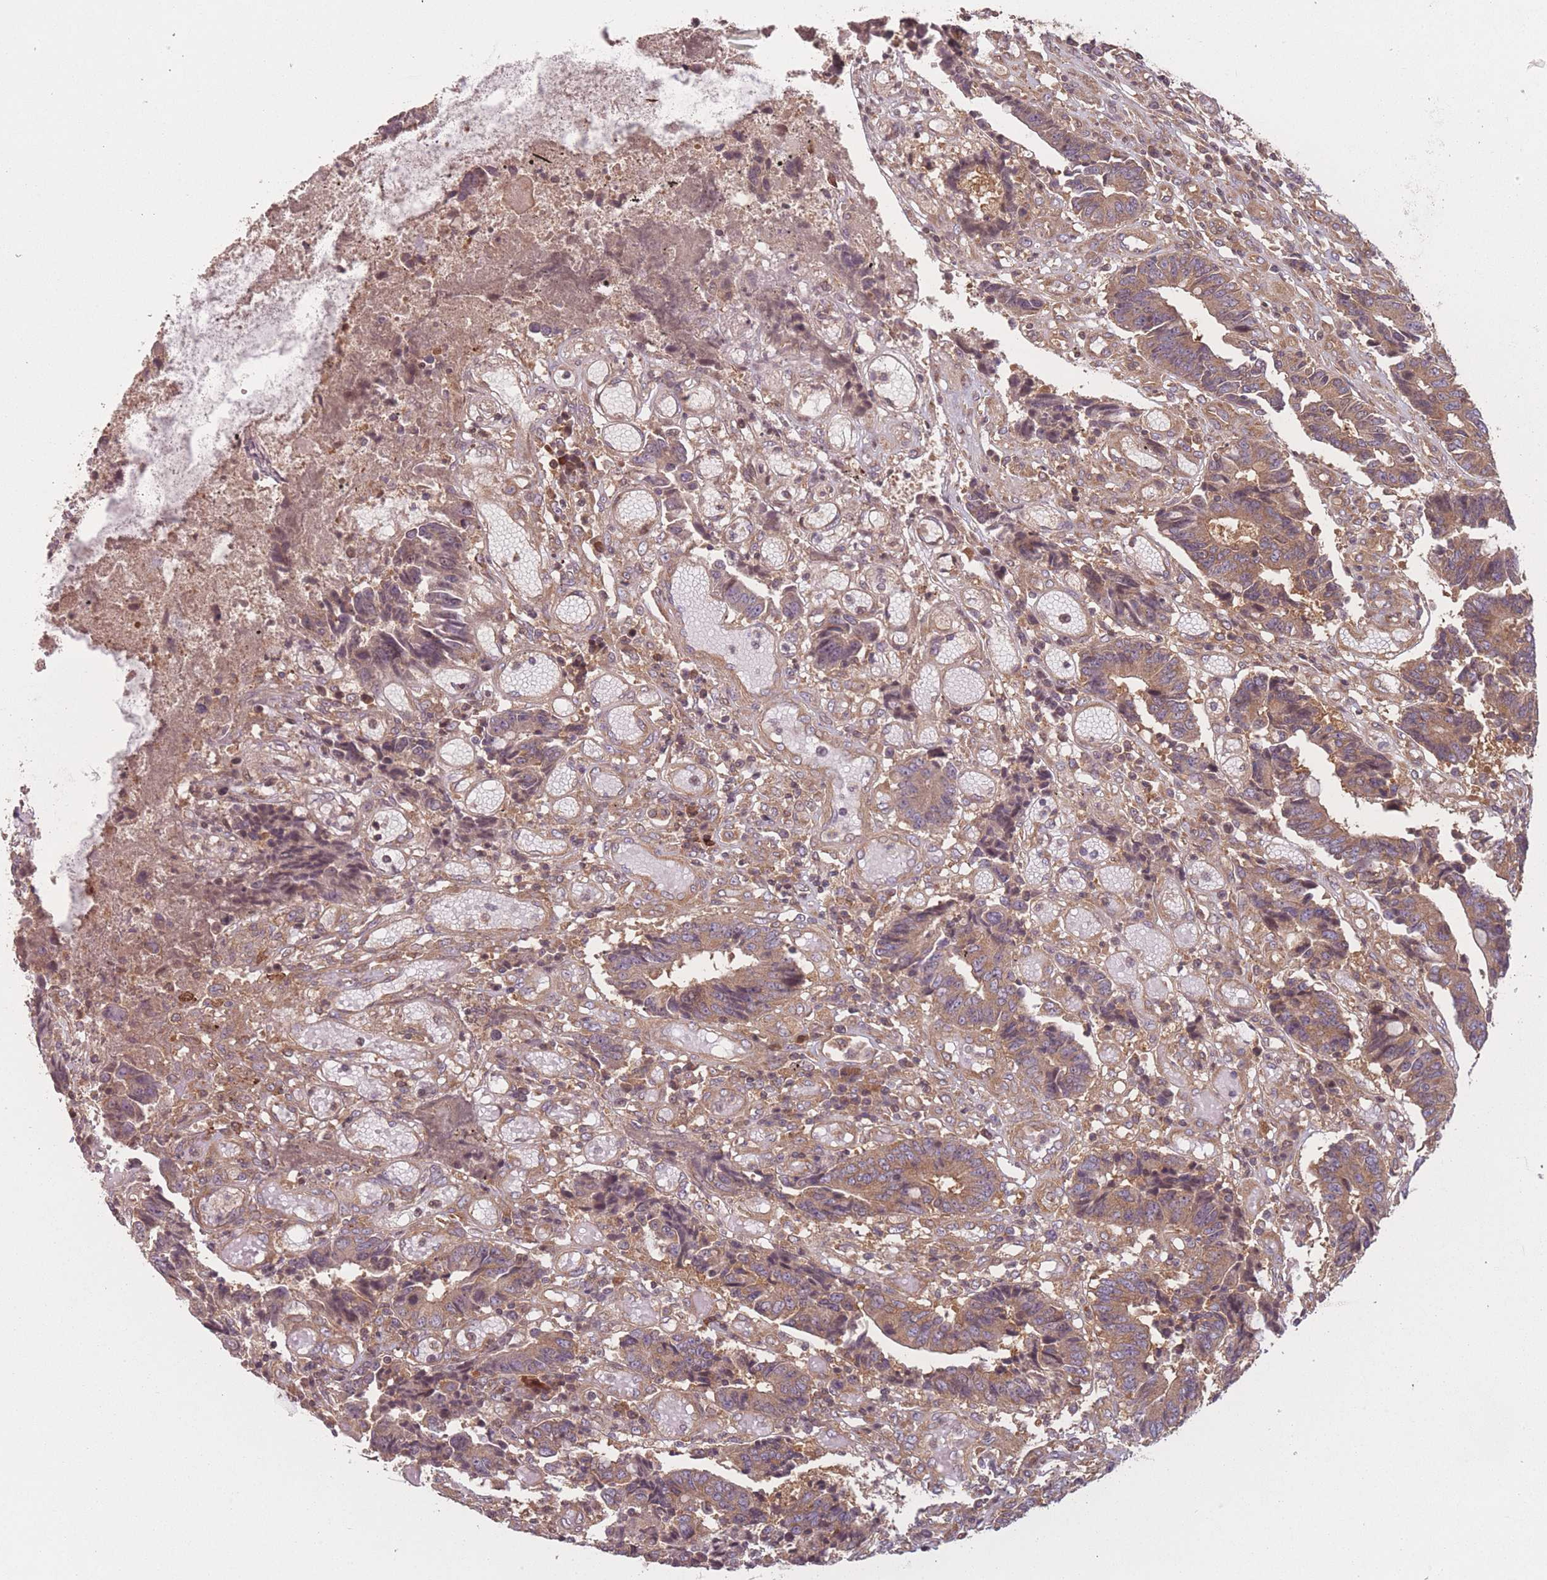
{"staining": {"intensity": "moderate", "quantity": ">75%", "location": "cytoplasmic/membranous"}, "tissue": "colorectal cancer", "cell_type": "Tumor cells", "image_type": "cancer", "snomed": [{"axis": "morphology", "description": "Adenocarcinoma, NOS"}, {"axis": "topography", "description": "Rectum"}], "caption": "A brown stain highlights moderate cytoplasmic/membranous staining of a protein in human colorectal adenocarcinoma tumor cells.", "gene": "WASHC2A", "patient": {"sex": "male", "age": 84}}